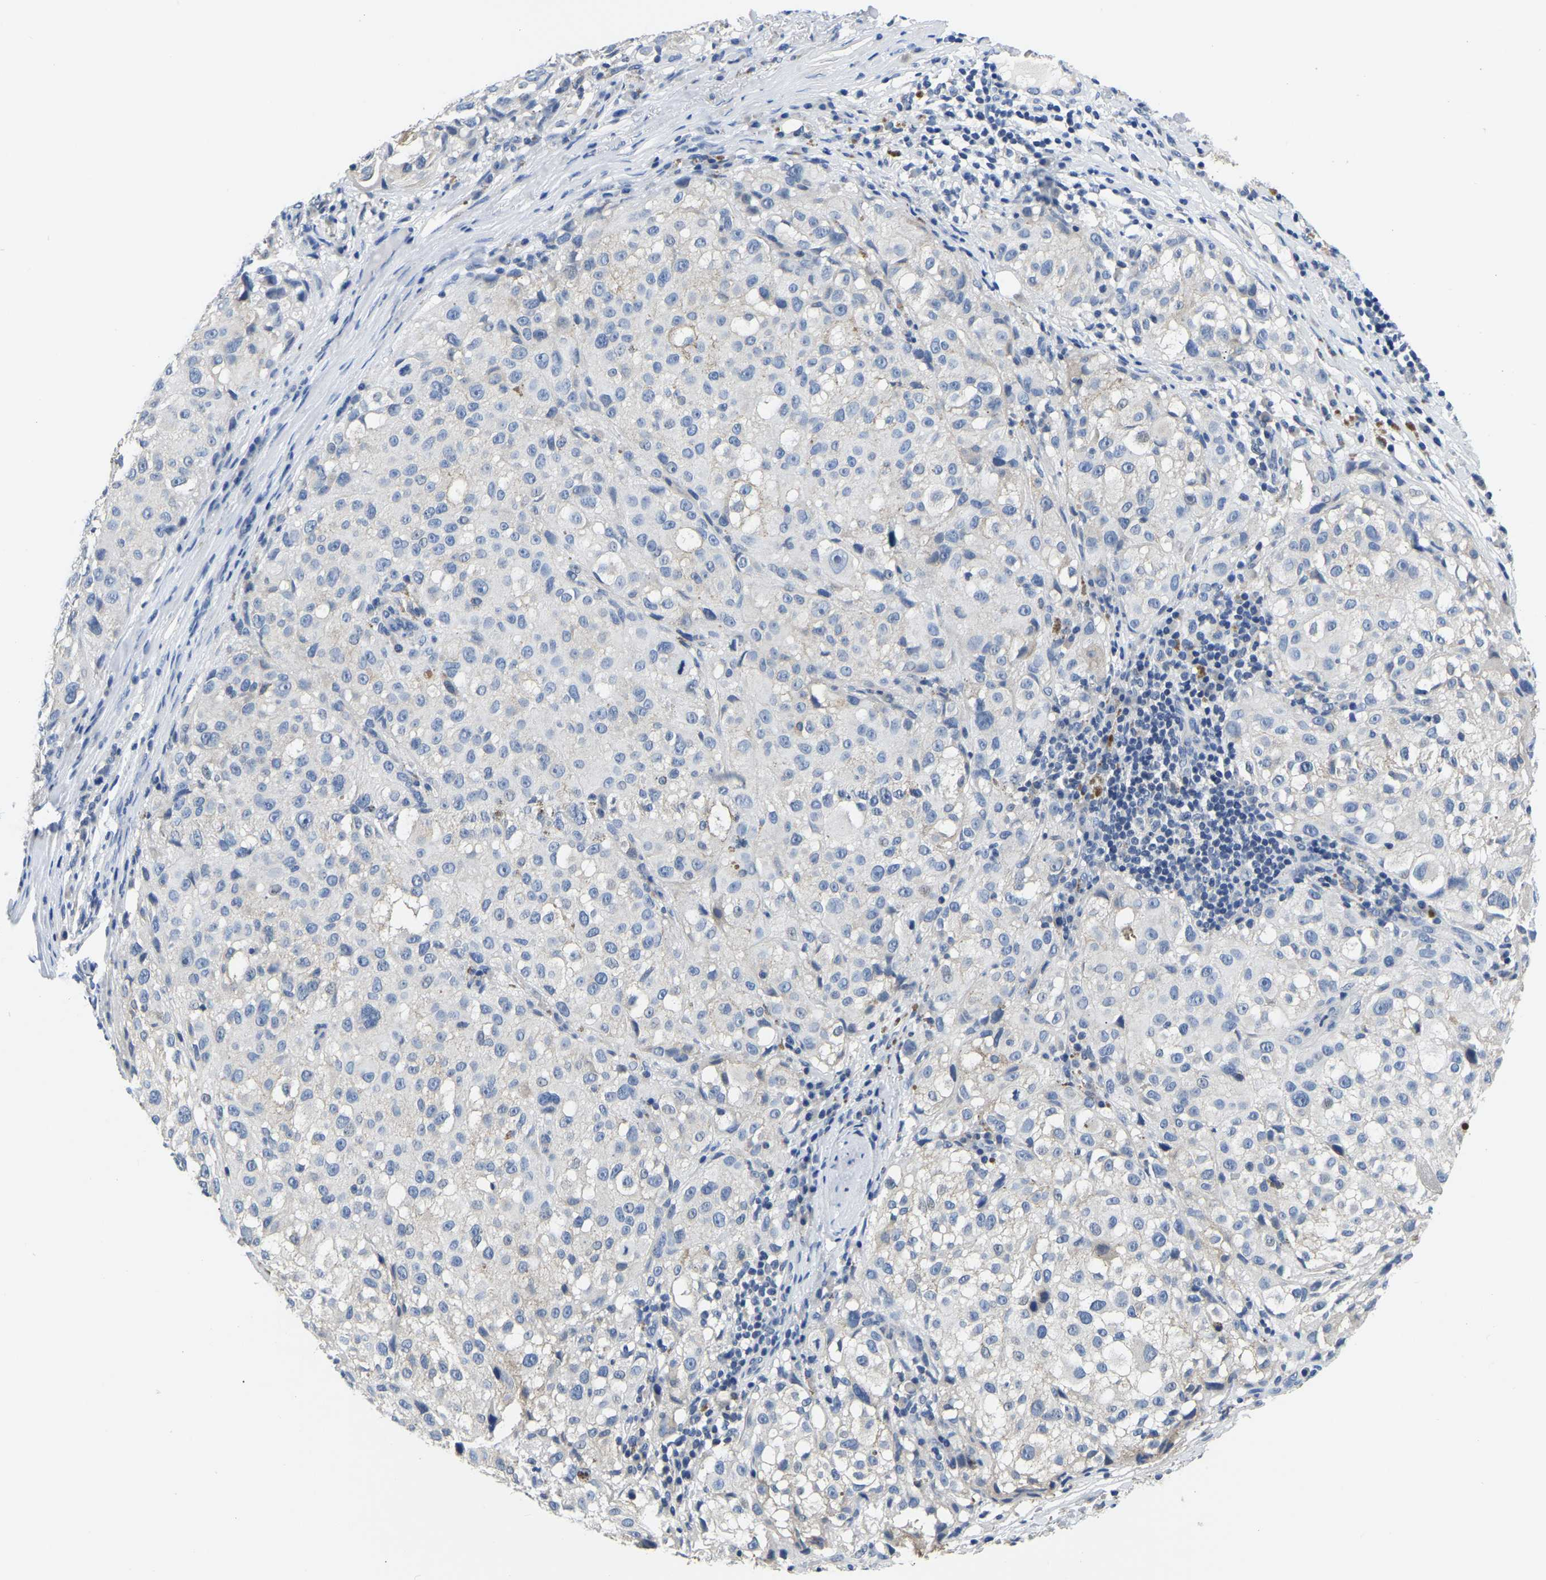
{"staining": {"intensity": "negative", "quantity": "none", "location": "none"}, "tissue": "melanoma", "cell_type": "Tumor cells", "image_type": "cancer", "snomed": [{"axis": "morphology", "description": "Necrosis, NOS"}, {"axis": "morphology", "description": "Malignant melanoma, NOS"}, {"axis": "topography", "description": "Skin"}], "caption": "The immunohistochemistry (IHC) image has no significant expression in tumor cells of malignant melanoma tissue.", "gene": "ITGA2", "patient": {"sex": "female", "age": 87}}